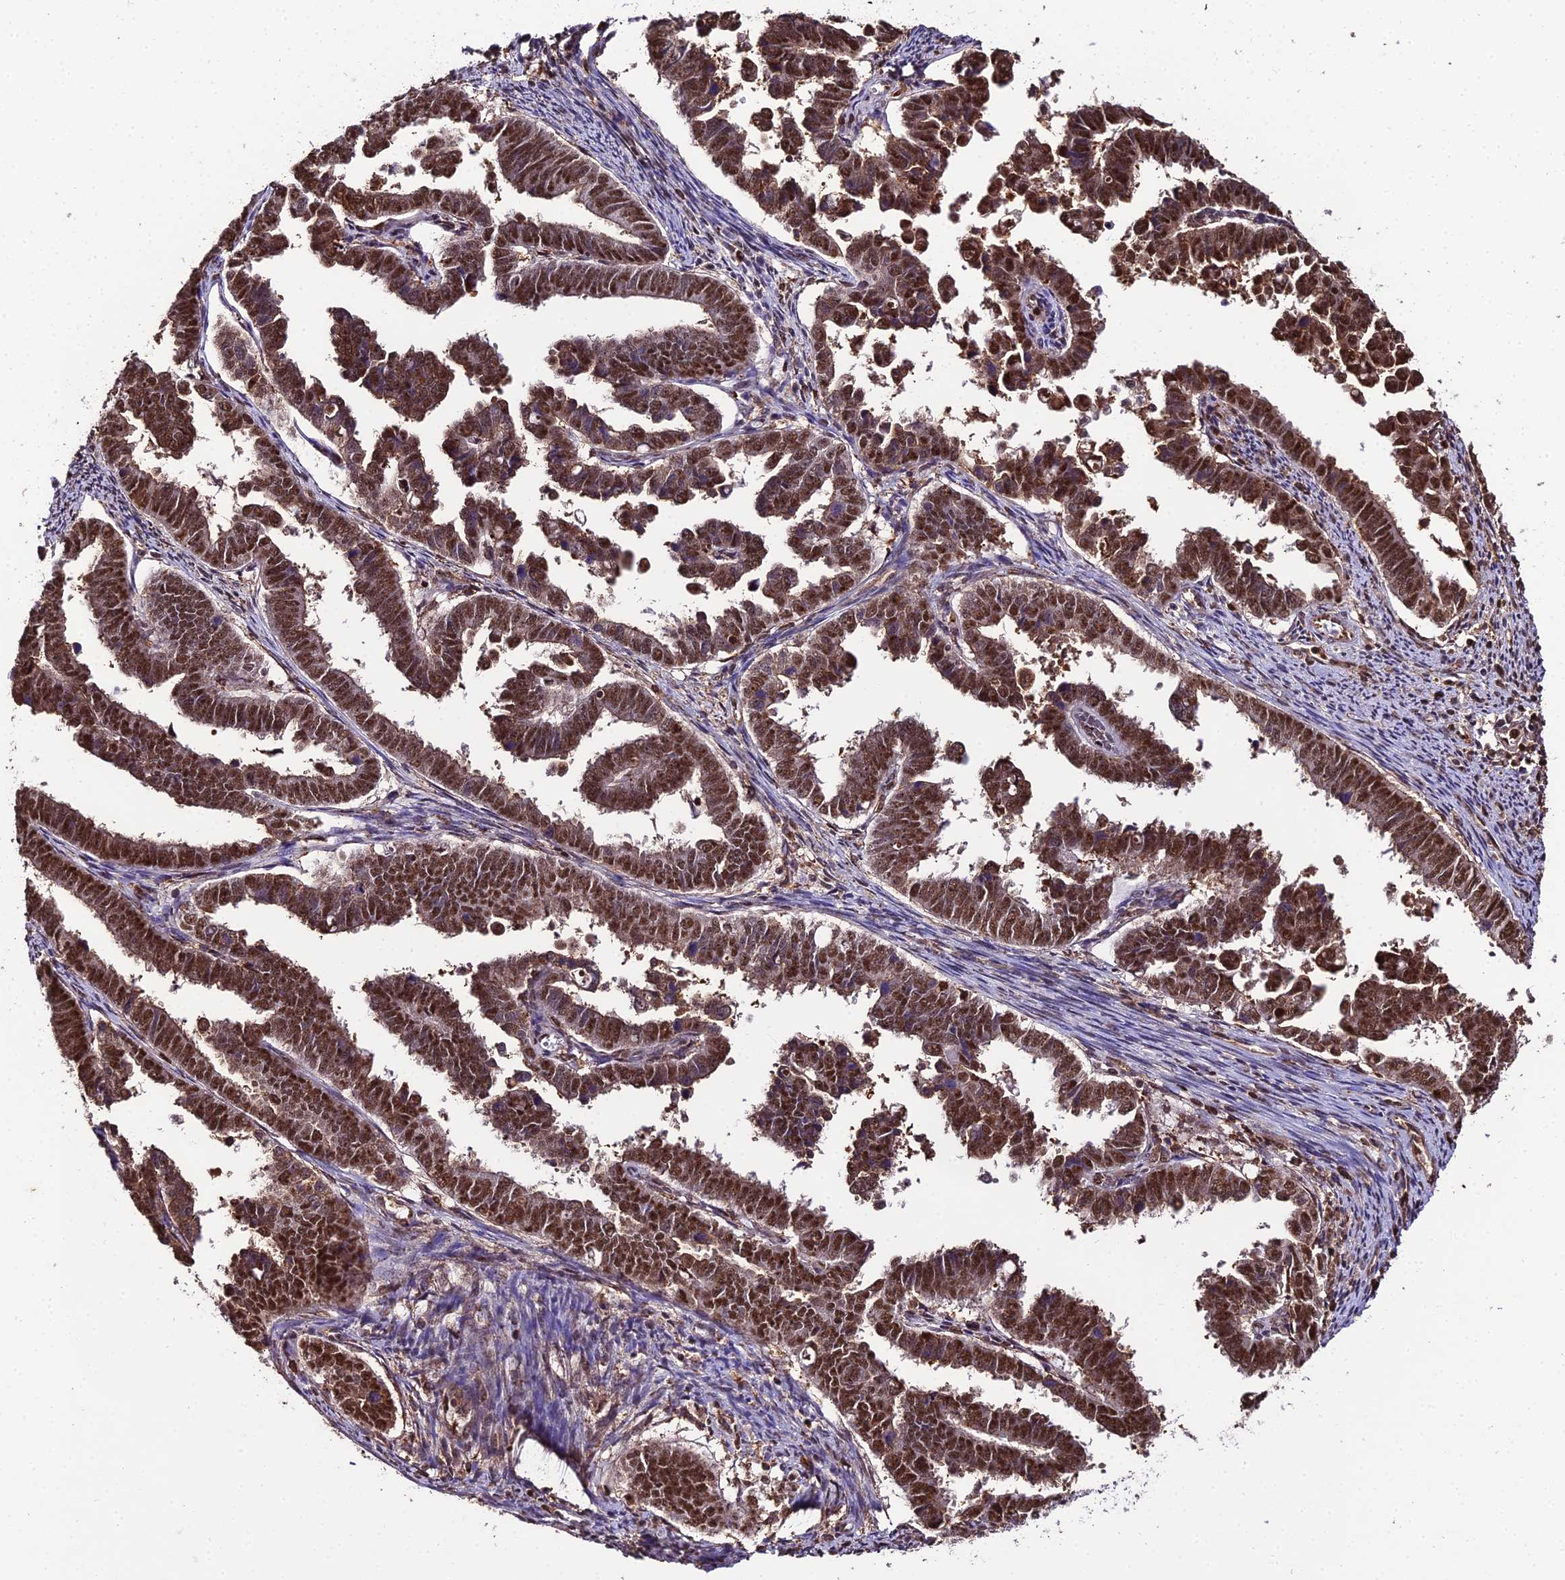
{"staining": {"intensity": "moderate", "quantity": ">75%", "location": "nuclear"}, "tissue": "endometrial cancer", "cell_type": "Tumor cells", "image_type": "cancer", "snomed": [{"axis": "morphology", "description": "Adenocarcinoma, NOS"}, {"axis": "topography", "description": "Endometrium"}], "caption": "Protein analysis of endometrial cancer (adenocarcinoma) tissue demonstrates moderate nuclear positivity in approximately >75% of tumor cells.", "gene": "PPP4C", "patient": {"sex": "female", "age": 75}}